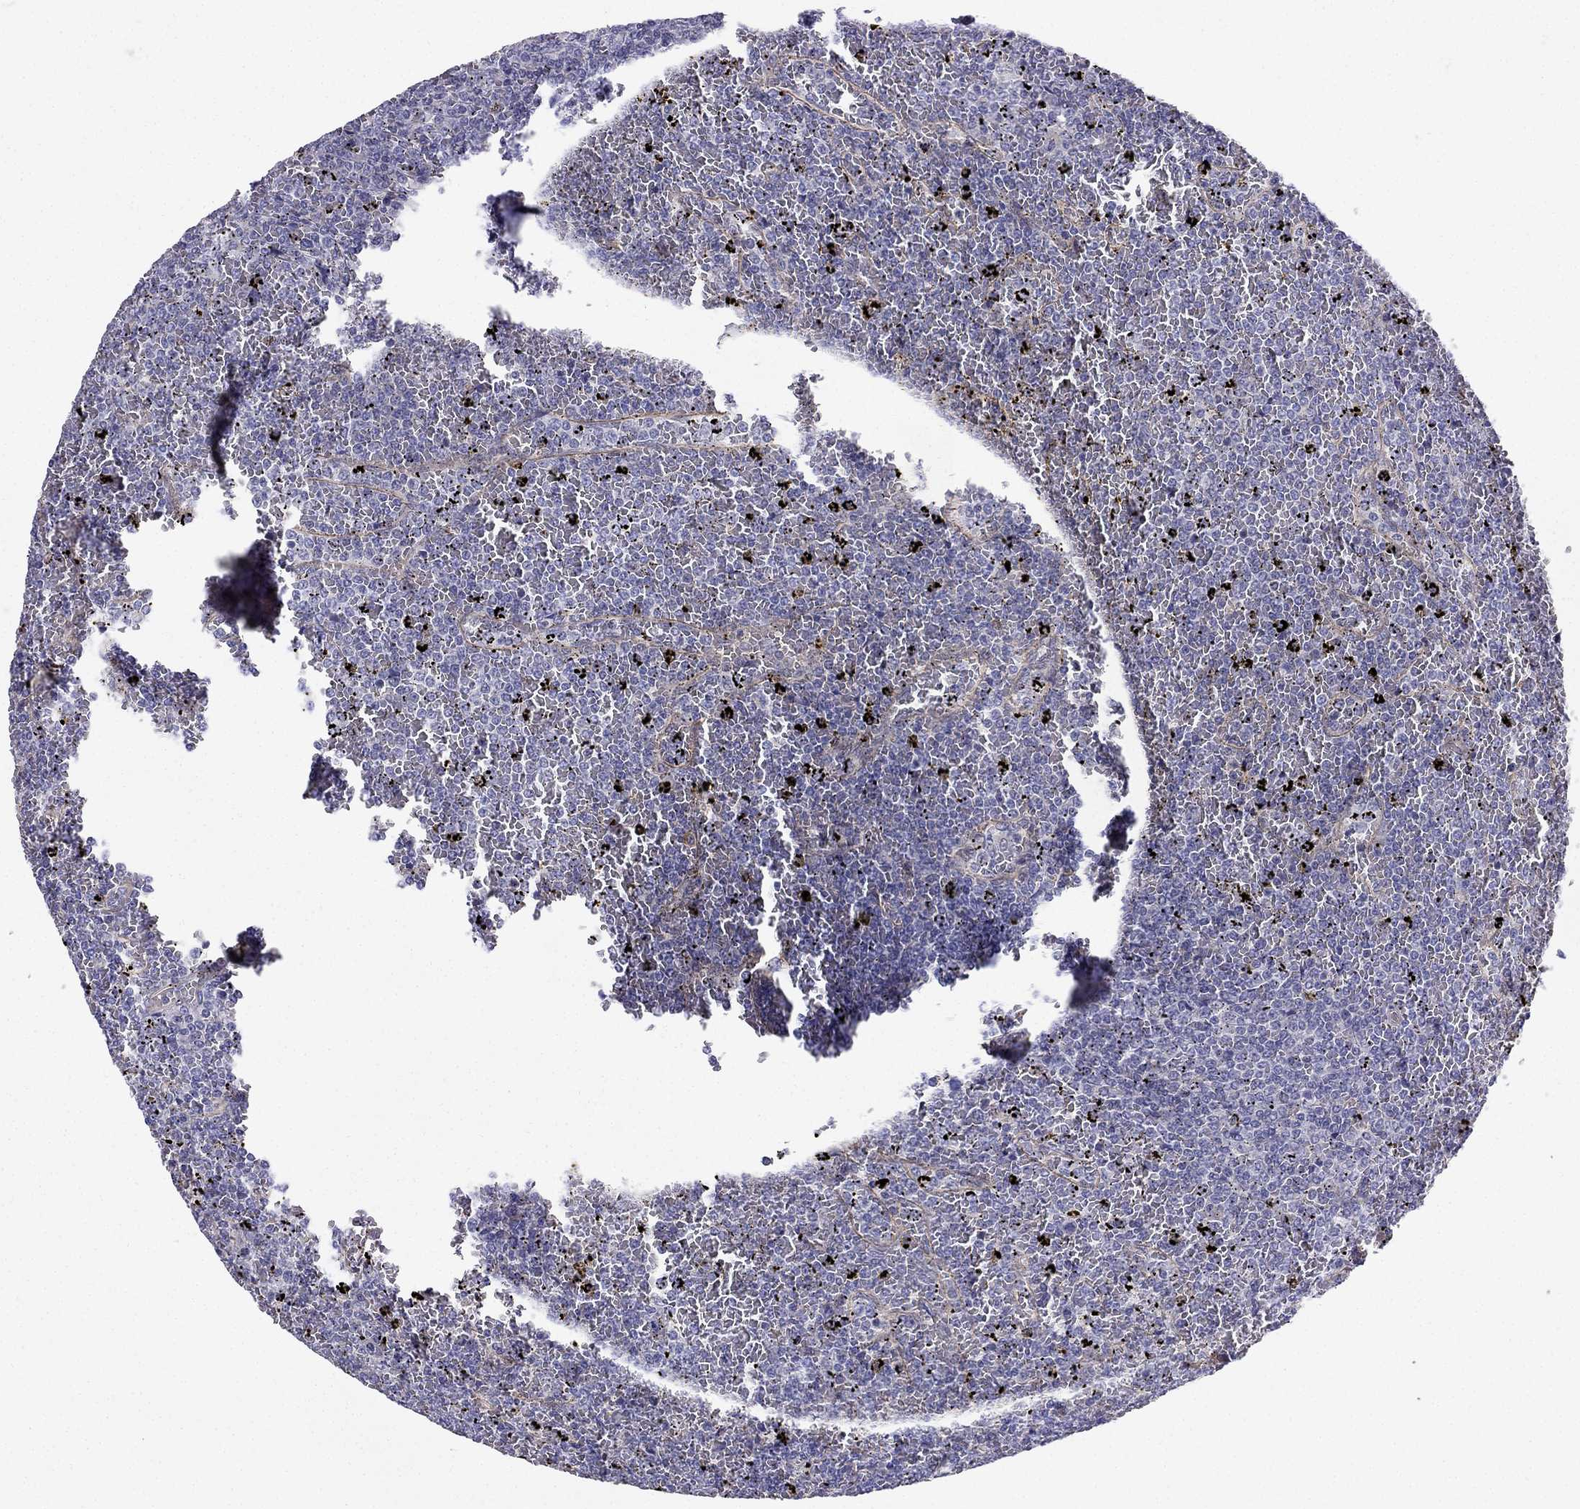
{"staining": {"intensity": "negative", "quantity": "none", "location": "none"}, "tissue": "lymphoma", "cell_type": "Tumor cells", "image_type": "cancer", "snomed": [{"axis": "morphology", "description": "Malignant lymphoma, non-Hodgkin's type, Low grade"}, {"axis": "topography", "description": "Spleen"}], "caption": "Immunohistochemistry of human lymphoma reveals no positivity in tumor cells.", "gene": "ENOX1", "patient": {"sex": "female", "age": 77}}